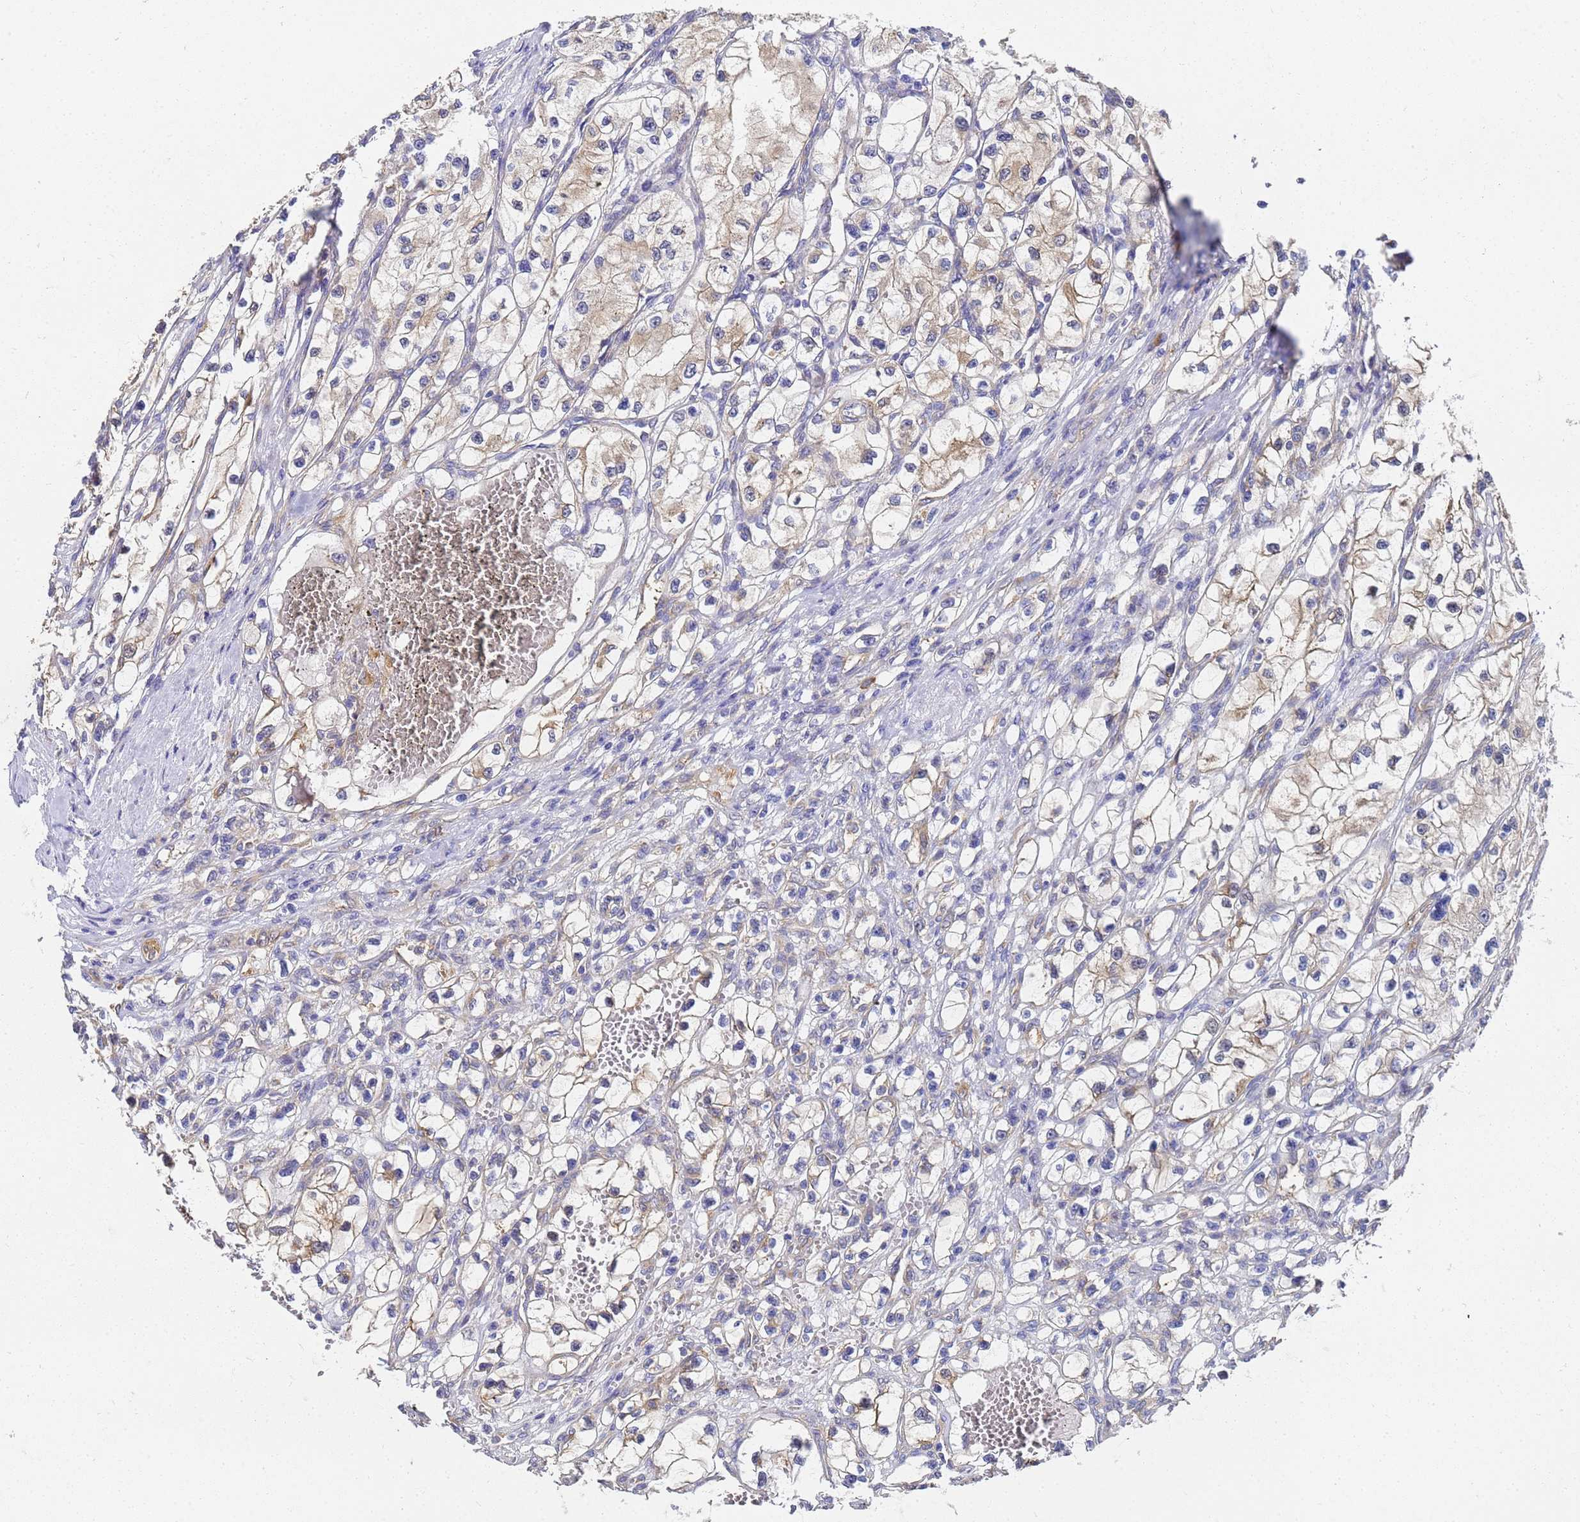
{"staining": {"intensity": "weak", "quantity": "<25%", "location": "cytoplasmic/membranous"}, "tissue": "renal cancer", "cell_type": "Tumor cells", "image_type": "cancer", "snomed": [{"axis": "morphology", "description": "Adenocarcinoma, NOS"}, {"axis": "topography", "description": "Kidney"}], "caption": "Tumor cells are negative for protein expression in human renal adenocarcinoma. (Immunohistochemistry, brightfield microscopy, high magnification).", "gene": "NME1-NME2", "patient": {"sex": "female", "age": 57}}